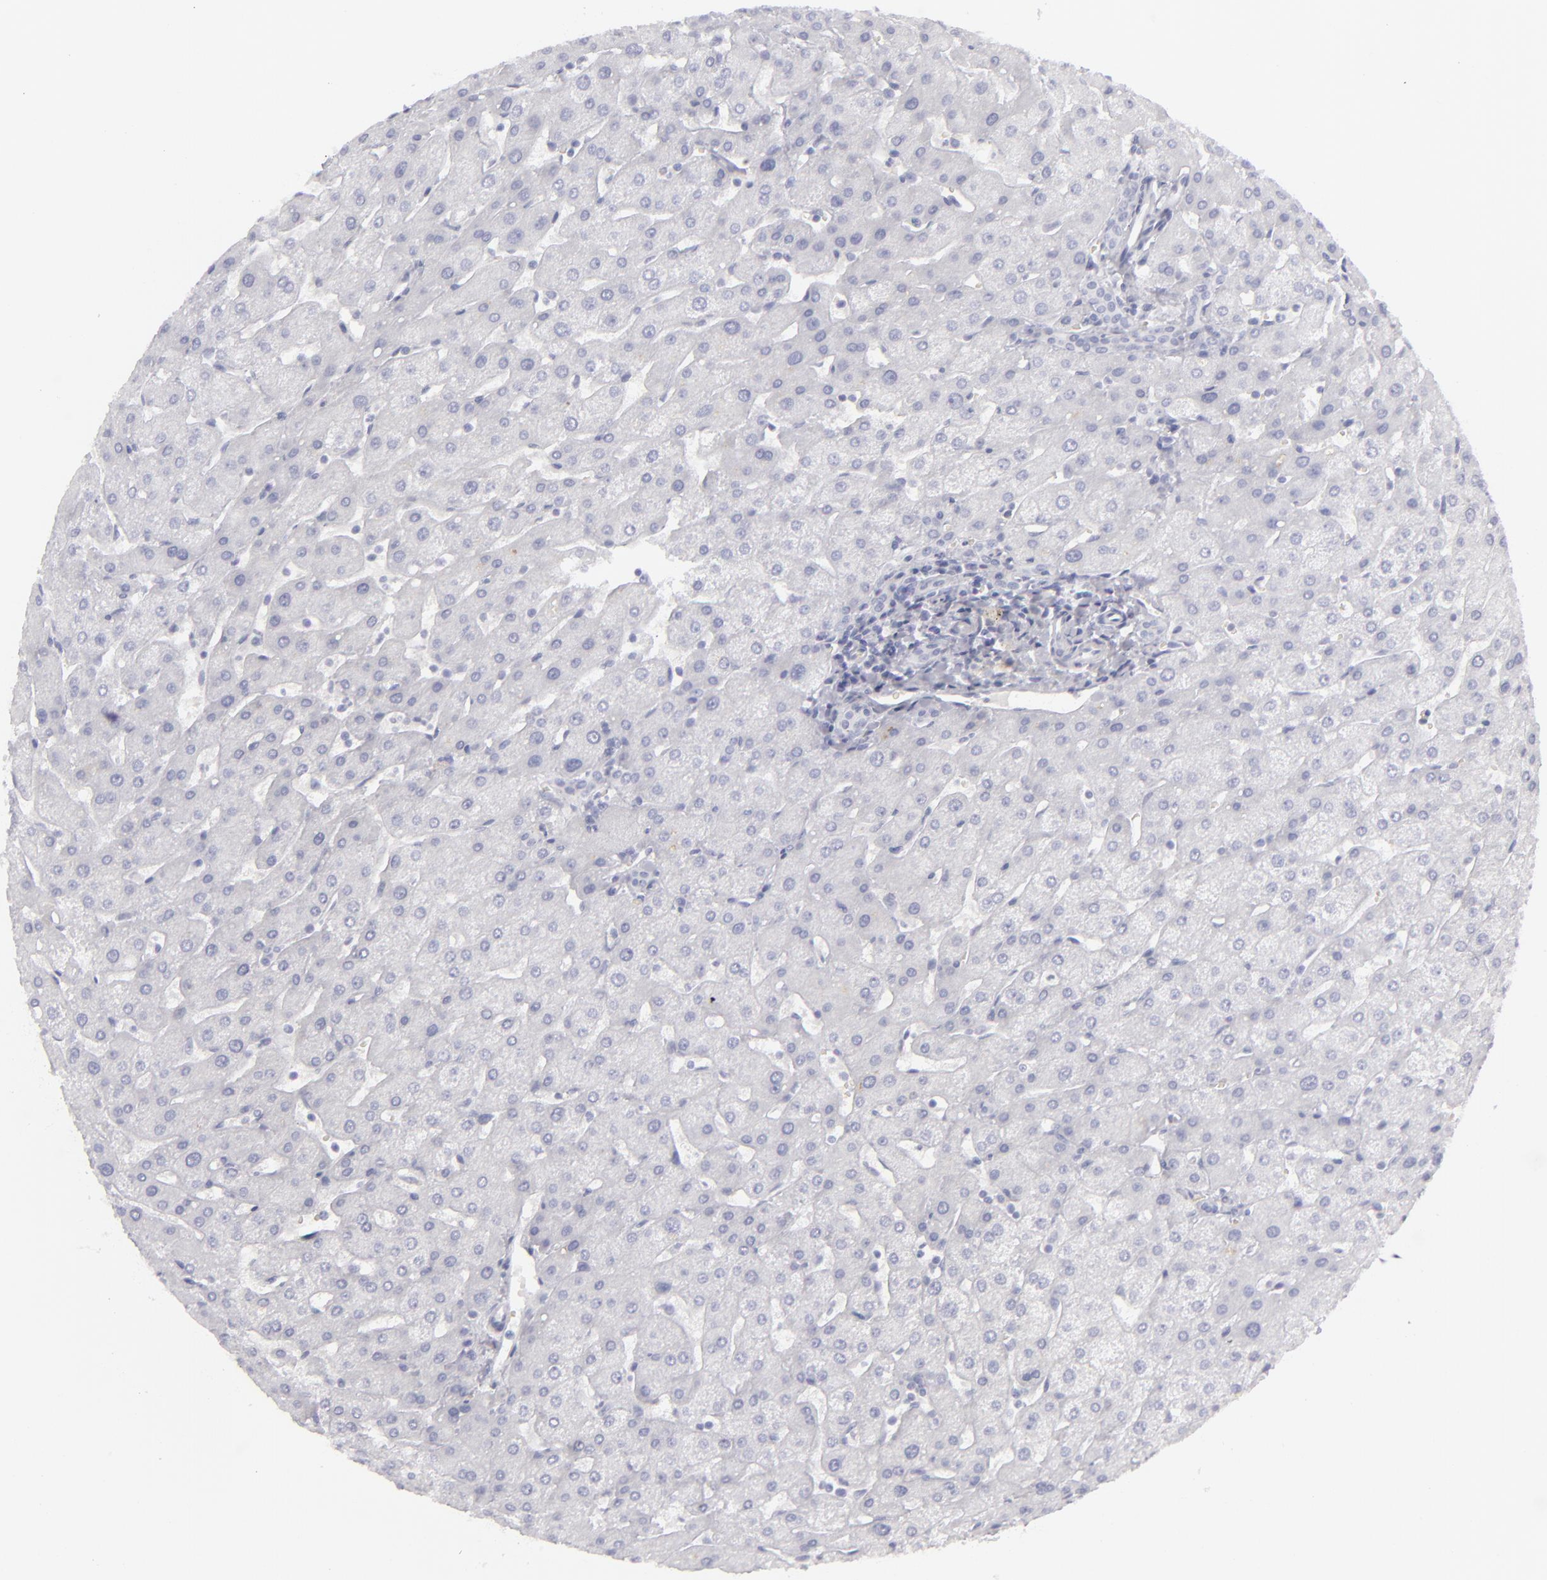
{"staining": {"intensity": "negative", "quantity": "none", "location": "none"}, "tissue": "liver", "cell_type": "Cholangiocytes", "image_type": "normal", "snomed": [{"axis": "morphology", "description": "Normal tissue, NOS"}, {"axis": "topography", "description": "Liver"}], "caption": "Micrograph shows no significant protein staining in cholangiocytes of benign liver. The staining was performed using DAB to visualize the protein expression in brown, while the nuclei were stained in blue with hematoxylin (Magnification: 20x).", "gene": "FLG", "patient": {"sex": "male", "age": 67}}